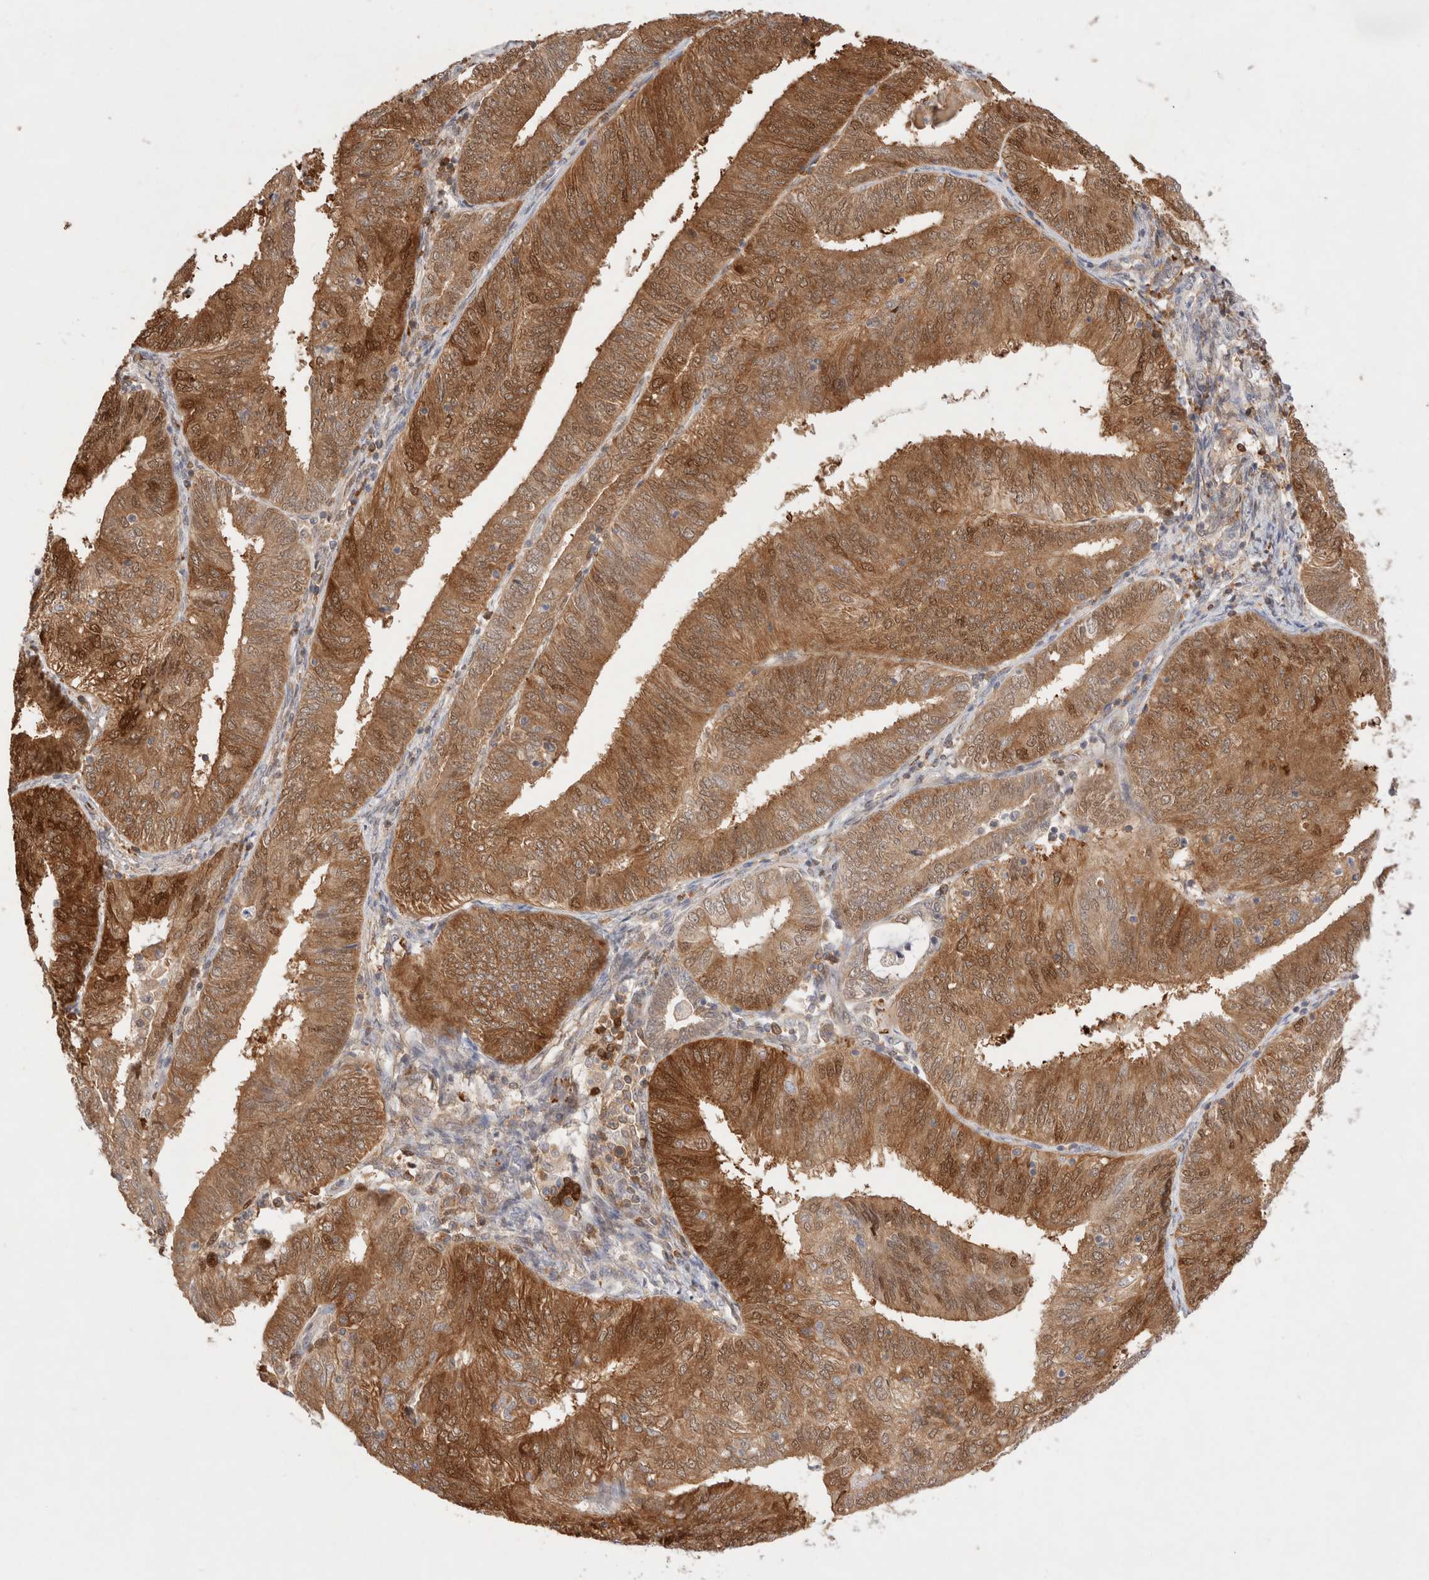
{"staining": {"intensity": "moderate", "quantity": ">75%", "location": "cytoplasmic/membranous,nuclear"}, "tissue": "endometrial cancer", "cell_type": "Tumor cells", "image_type": "cancer", "snomed": [{"axis": "morphology", "description": "Adenocarcinoma, NOS"}, {"axis": "topography", "description": "Endometrium"}], "caption": "The immunohistochemical stain highlights moderate cytoplasmic/membranous and nuclear staining in tumor cells of endometrial cancer tissue.", "gene": "STARD10", "patient": {"sex": "female", "age": 58}}